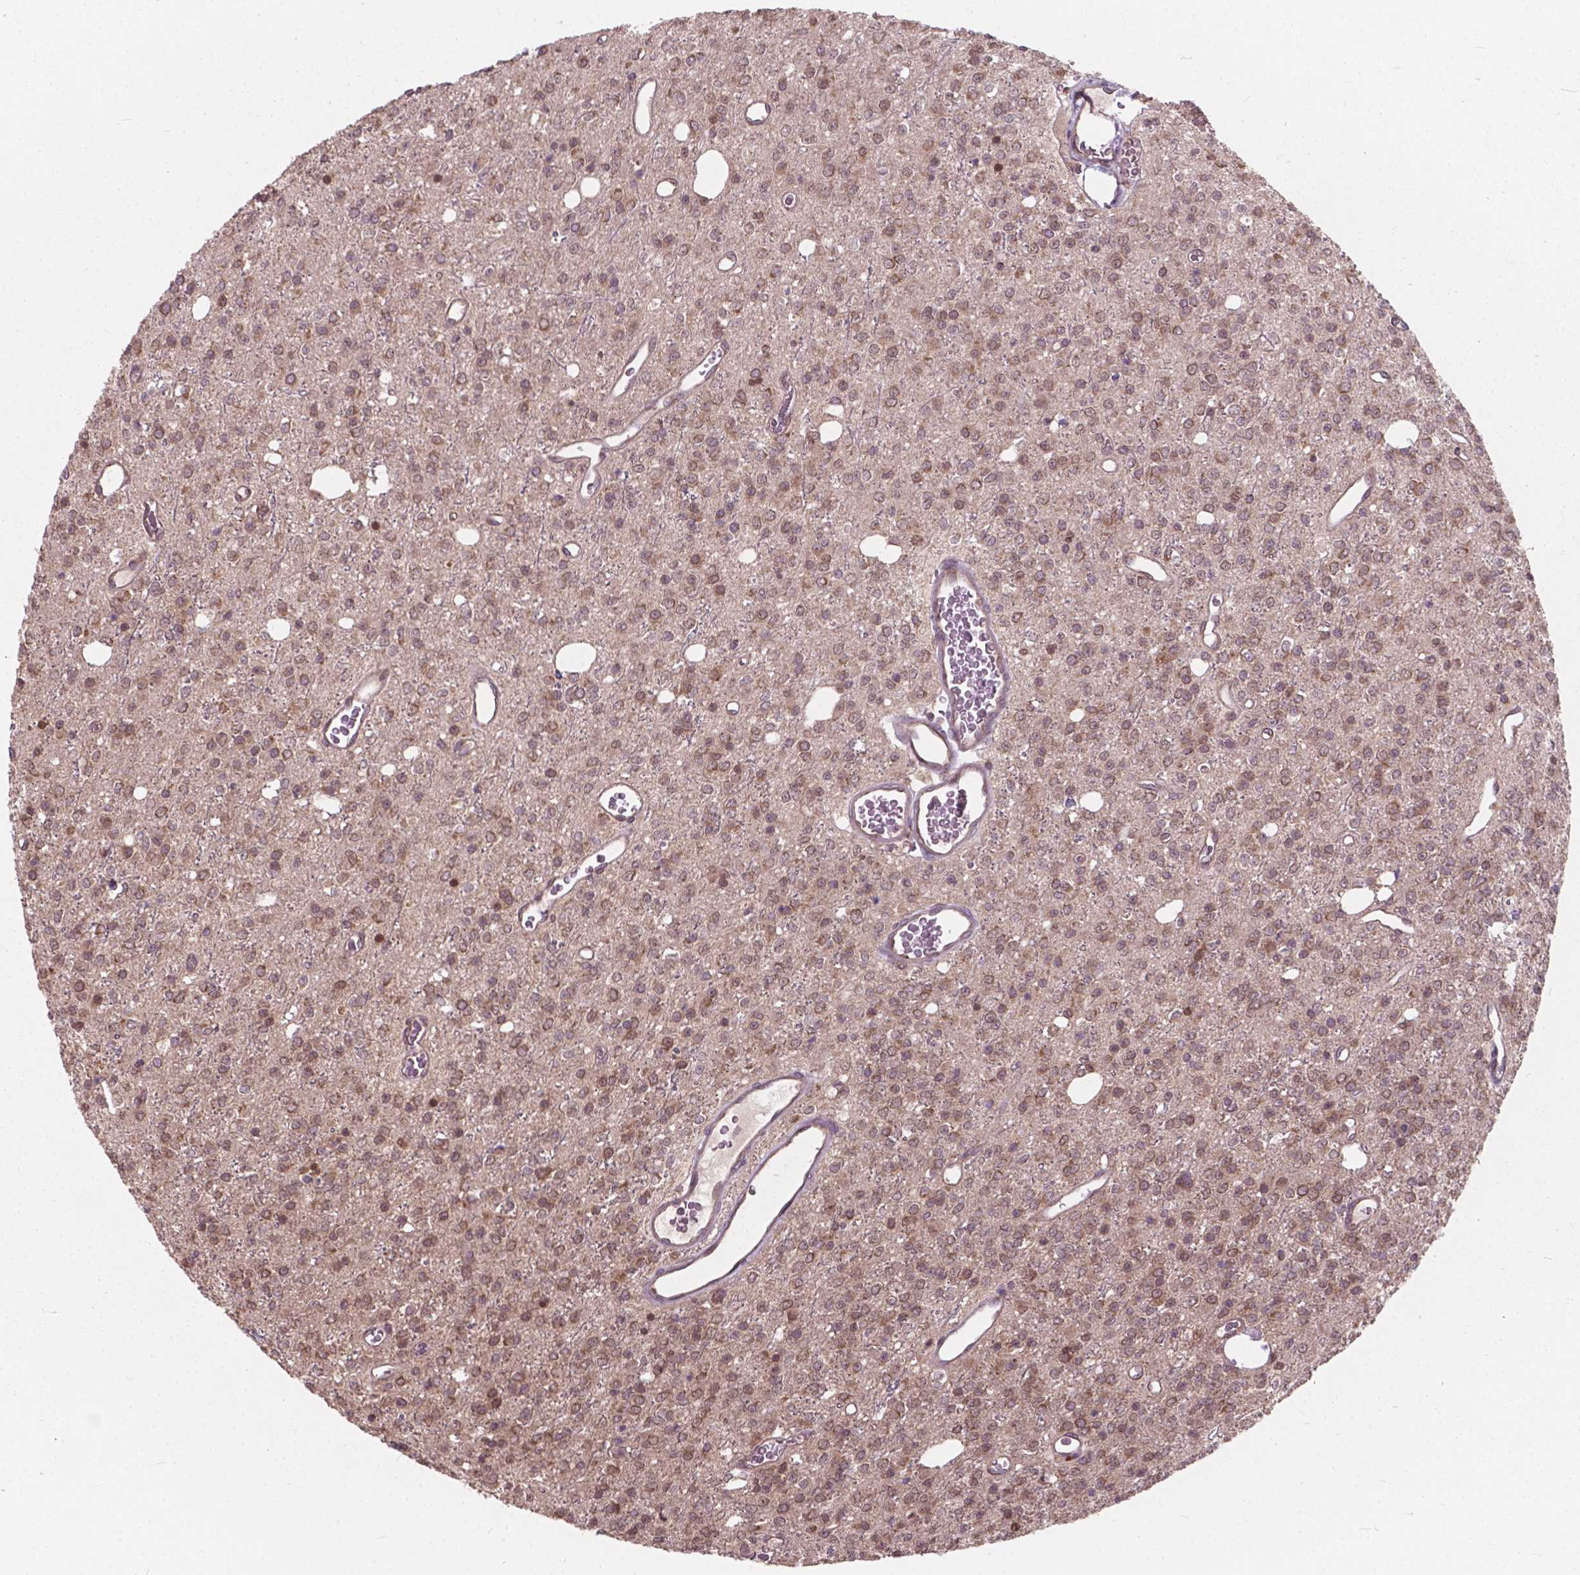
{"staining": {"intensity": "weak", "quantity": "<25%", "location": "cytoplasmic/membranous,nuclear"}, "tissue": "glioma", "cell_type": "Tumor cells", "image_type": "cancer", "snomed": [{"axis": "morphology", "description": "Glioma, malignant, Low grade"}, {"axis": "topography", "description": "Brain"}], "caption": "The immunohistochemistry (IHC) photomicrograph has no significant staining in tumor cells of glioma tissue. (DAB immunohistochemistry (IHC) with hematoxylin counter stain).", "gene": "MRPL33", "patient": {"sex": "female", "age": 45}}